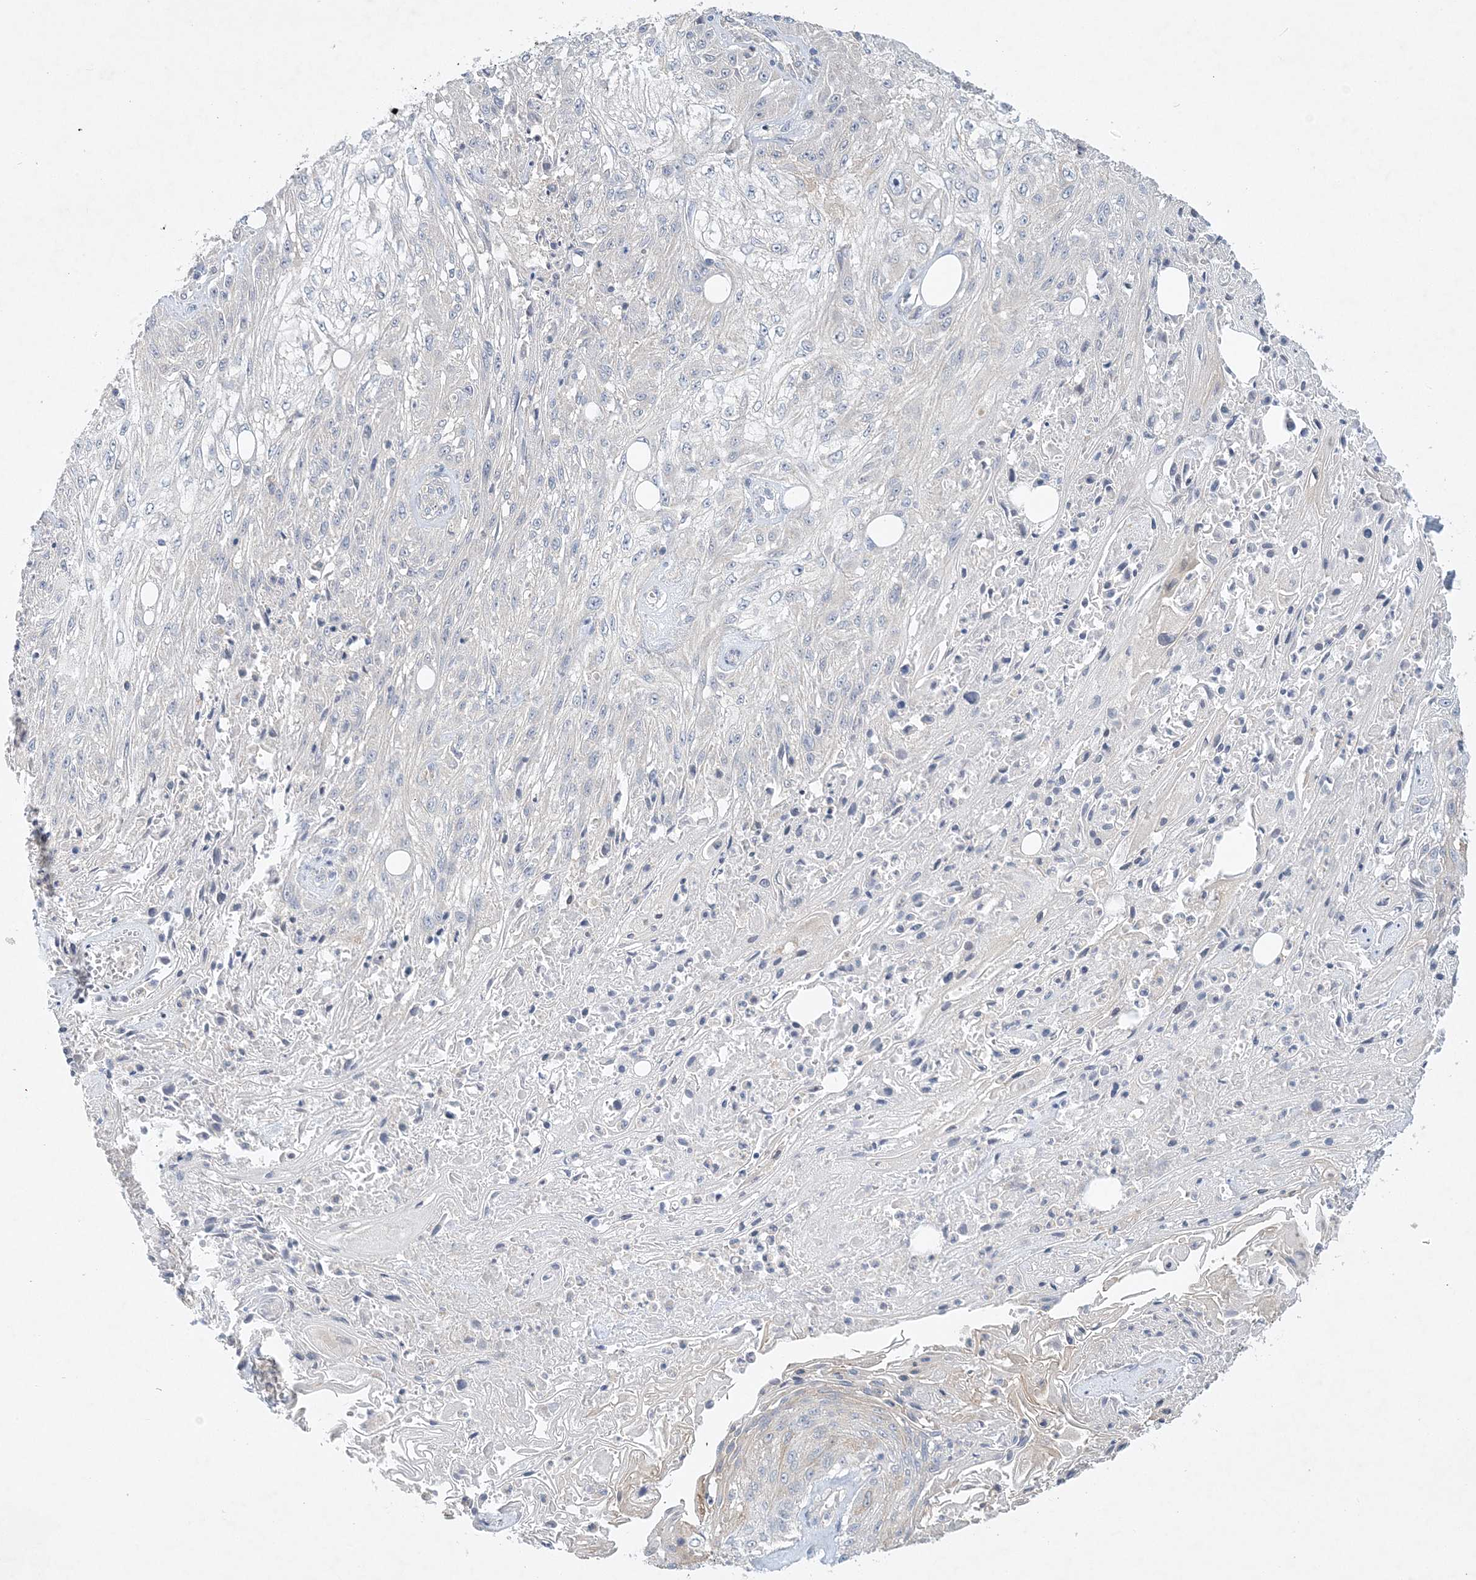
{"staining": {"intensity": "weak", "quantity": "<25%", "location": "cytoplasmic/membranous"}, "tissue": "skin cancer", "cell_type": "Tumor cells", "image_type": "cancer", "snomed": [{"axis": "morphology", "description": "Squamous cell carcinoma, NOS"}, {"axis": "morphology", "description": "Squamous cell carcinoma, metastatic, NOS"}, {"axis": "topography", "description": "Skin"}, {"axis": "topography", "description": "Lymph node"}], "caption": "Immunohistochemistry (IHC) histopathology image of skin squamous cell carcinoma stained for a protein (brown), which displays no positivity in tumor cells.", "gene": "ANKRD35", "patient": {"sex": "male", "age": 75}}